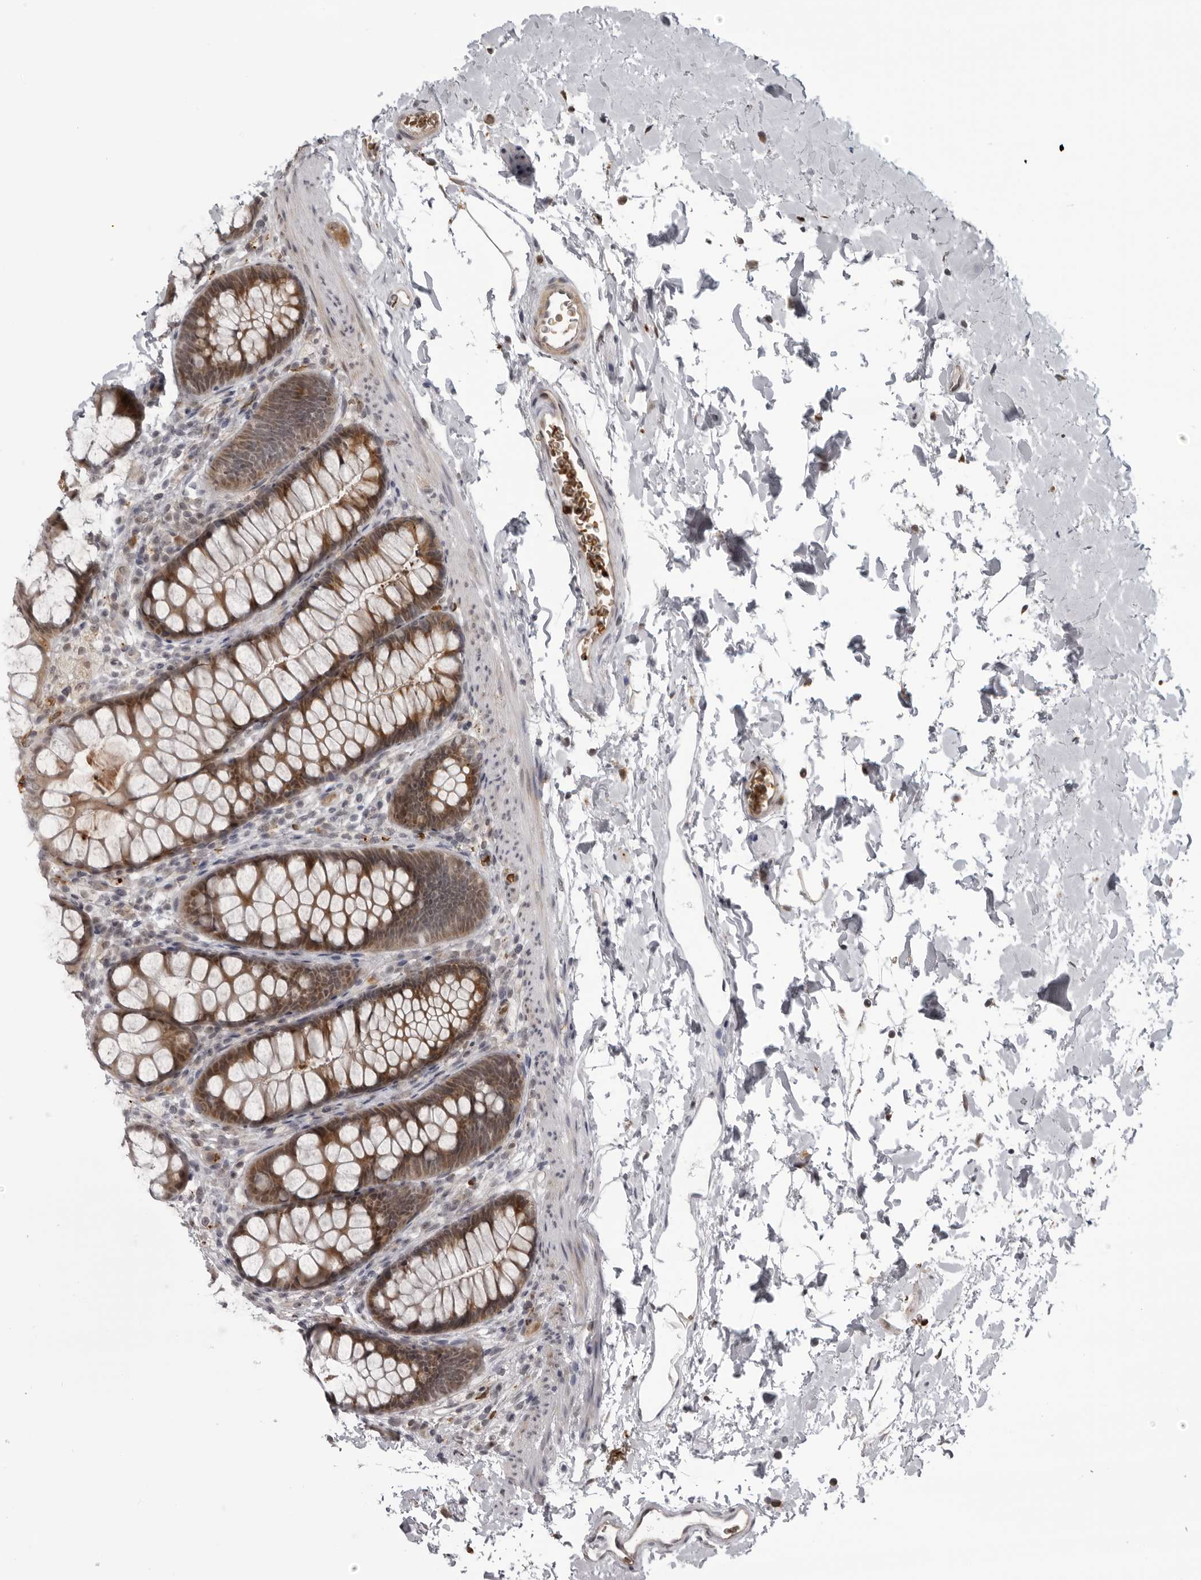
{"staining": {"intensity": "negative", "quantity": "none", "location": "none"}, "tissue": "colon", "cell_type": "Endothelial cells", "image_type": "normal", "snomed": [{"axis": "morphology", "description": "Normal tissue, NOS"}, {"axis": "topography", "description": "Colon"}], "caption": "Immunohistochemistry (IHC) micrograph of benign human colon stained for a protein (brown), which displays no staining in endothelial cells.", "gene": "THOP1", "patient": {"sex": "female", "age": 62}}